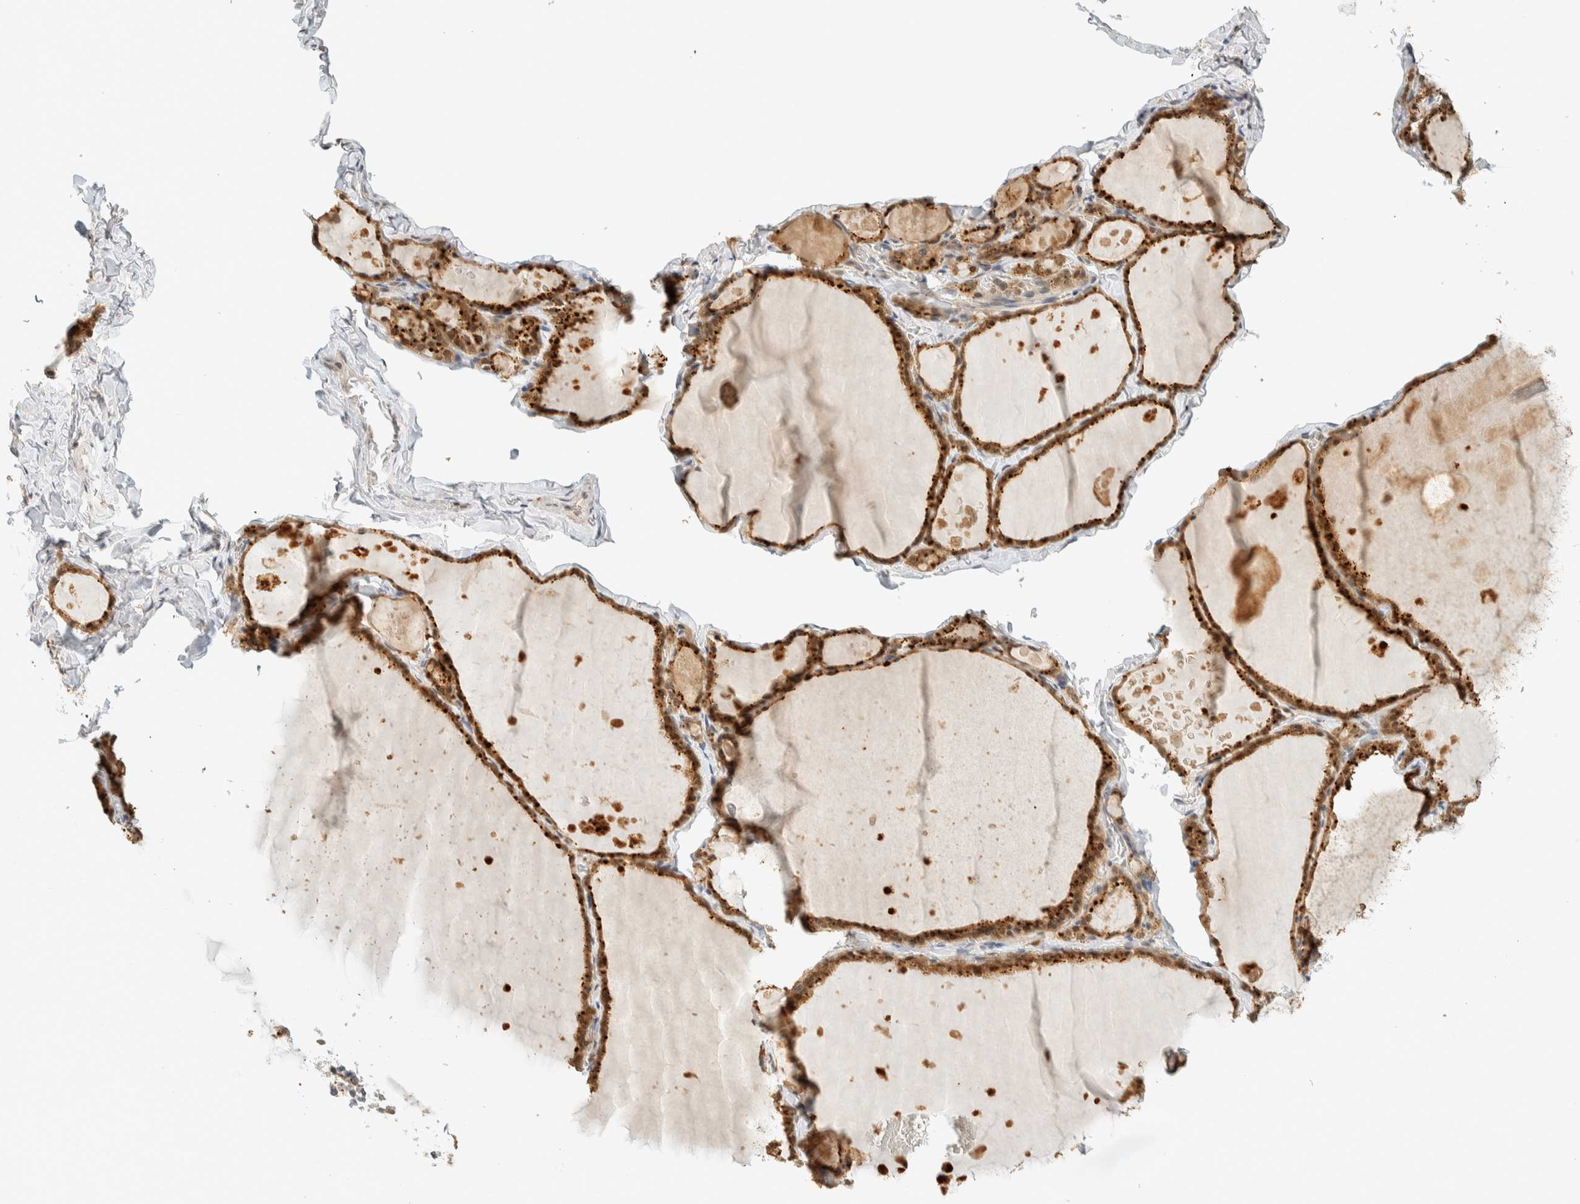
{"staining": {"intensity": "strong", "quantity": ">75%", "location": "cytoplasmic/membranous"}, "tissue": "thyroid gland", "cell_type": "Glandular cells", "image_type": "normal", "snomed": [{"axis": "morphology", "description": "Normal tissue, NOS"}, {"axis": "topography", "description": "Thyroid gland"}], "caption": "Normal thyroid gland was stained to show a protein in brown. There is high levels of strong cytoplasmic/membranous positivity in approximately >75% of glandular cells. The staining was performed using DAB (3,3'-diaminobenzidine) to visualize the protein expression in brown, while the nuclei were stained in blue with hematoxylin (Magnification: 20x).", "gene": "KIFAP3", "patient": {"sex": "male", "age": 56}}